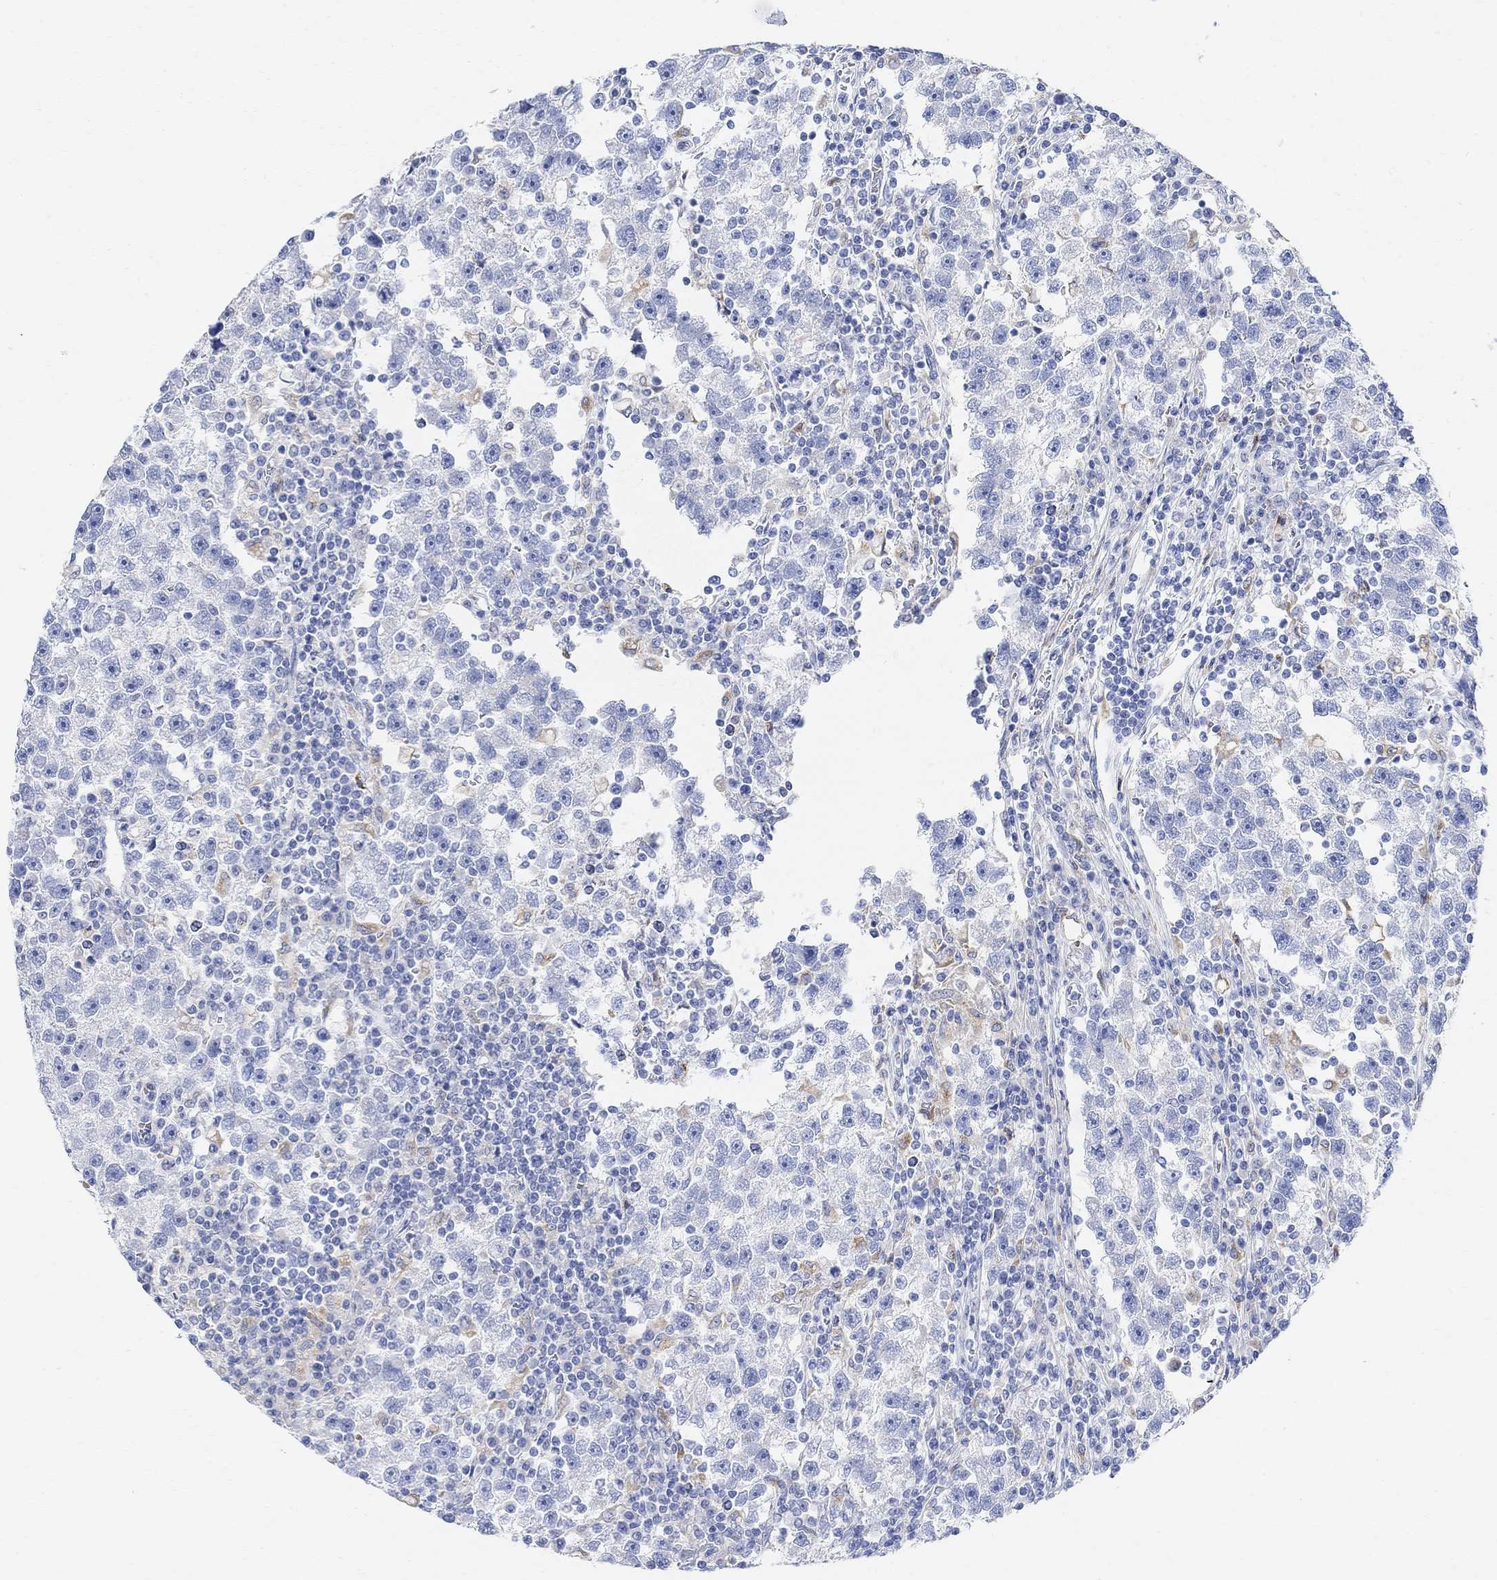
{"staining": {"intensity": "negative", "quantity": "none", "location": "none"}, "tissue": "testis cancer", "cell_type": "Tumor cells", "image_type": "cancer", "snomed": [{"axis": "morphology", "description": "Seminoma, NOS"}, {"axis": "topography", "description": "Testis"}], "caption": "DAB immunohistochemical staining of testis cancer (seminoma) displays no significant expression in tumor cells.", "gene": "RETNLB", "patient": {"sex": "male", "age": 47}}